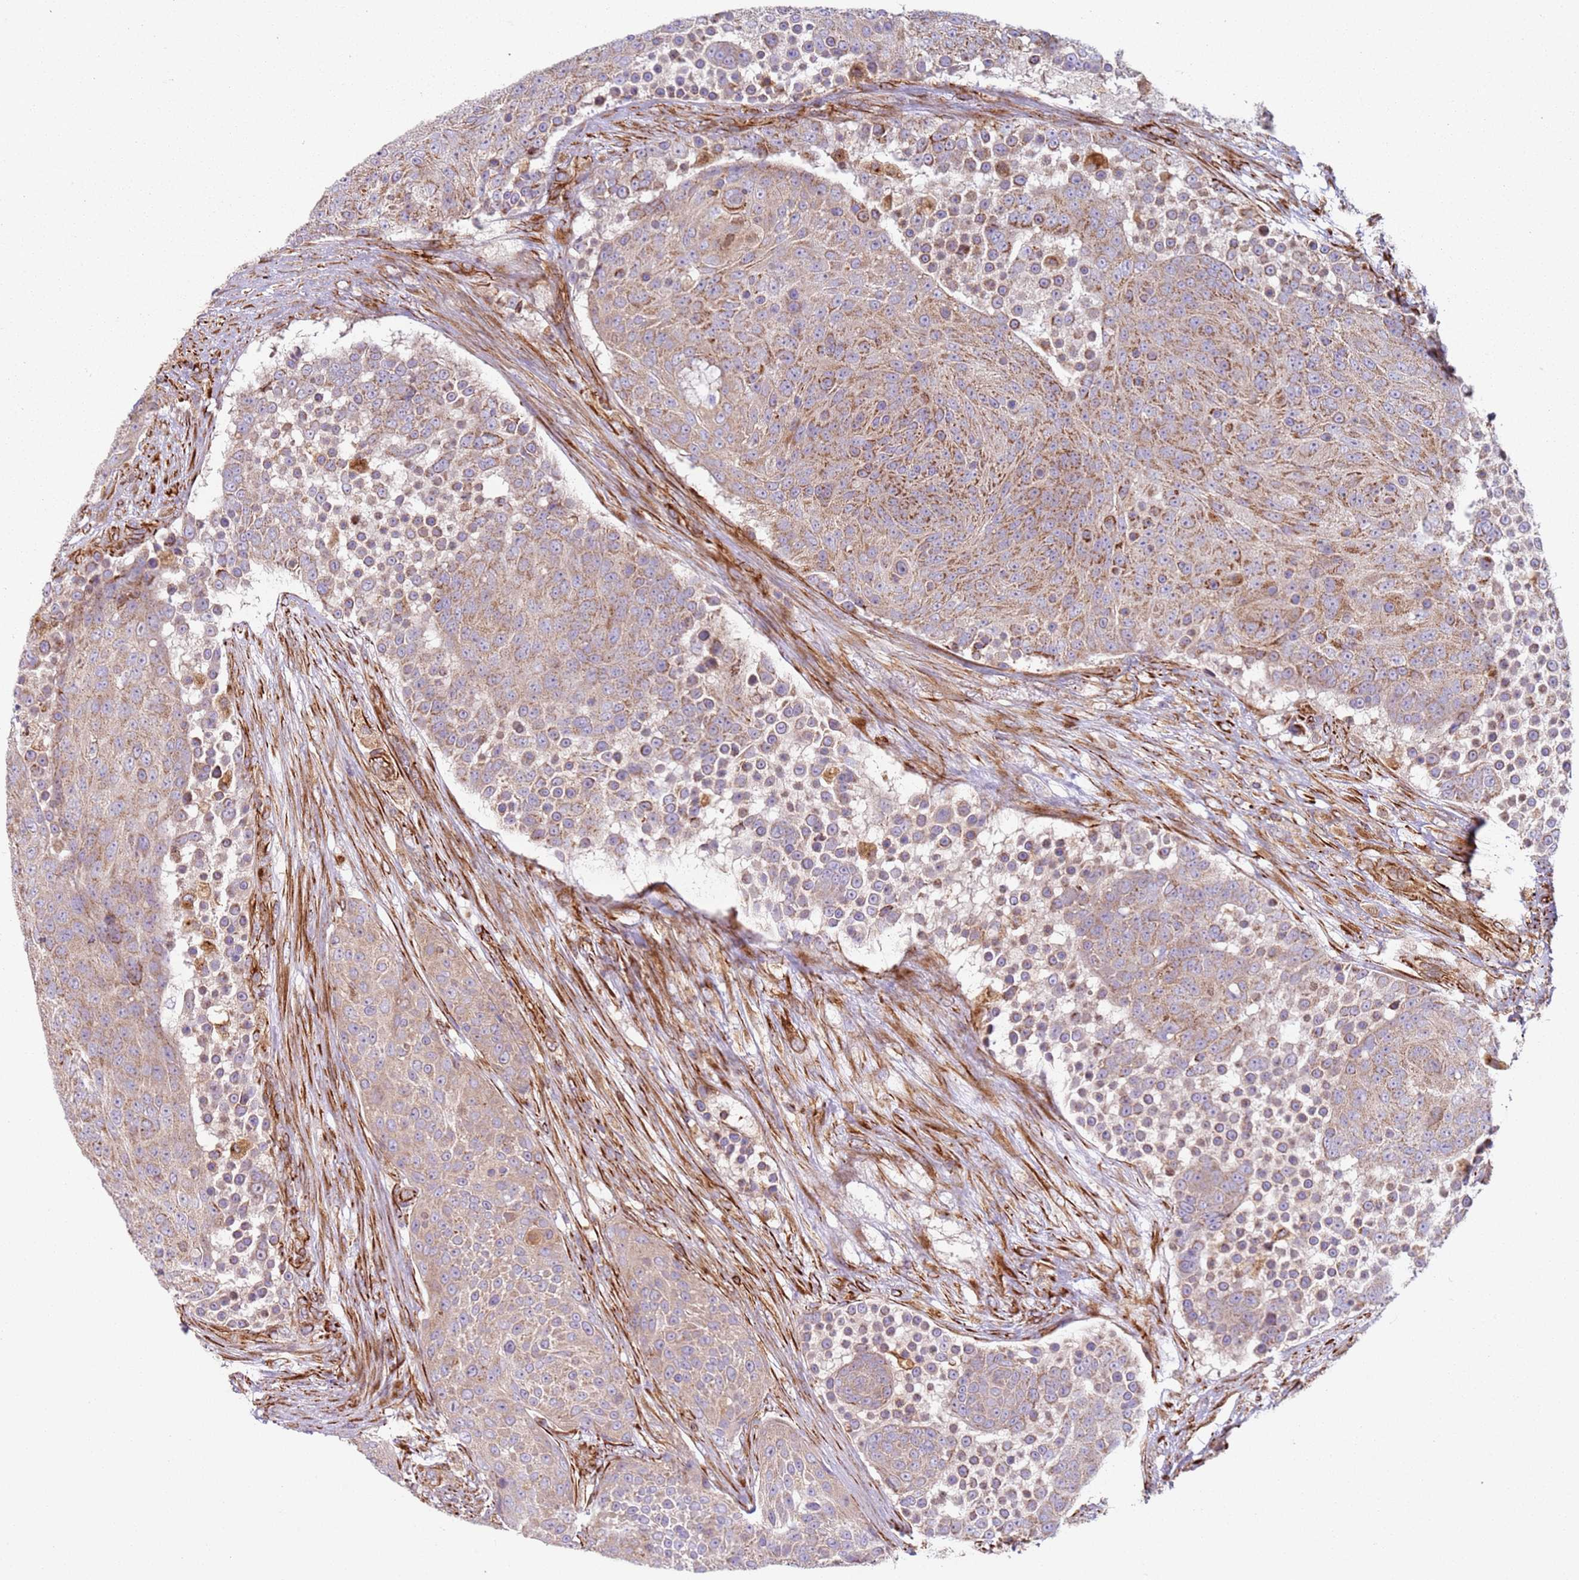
{"staining": {"intensity": "weak", "quantity": ">75%", "location": "cytoplasmic/membranous"}, "tissue": "urothelial cancer", "cell_type": "Tumor cells", "image_type": "cancer", "snomed": [{"axis": "morphology", "description": "Urothelial carcinoma, High grade"}, {"axis": "topography", "description": "Urinary bladder"}], "caption": "Immunohistochemical staining of human urothelial carcinoma (high-grade) reveals weak cytoplasmic/membranous protein expression in about >75% of tumor cells.", "gene": "SNAPIN", "patient": {"sex": "female", "age": 63}}